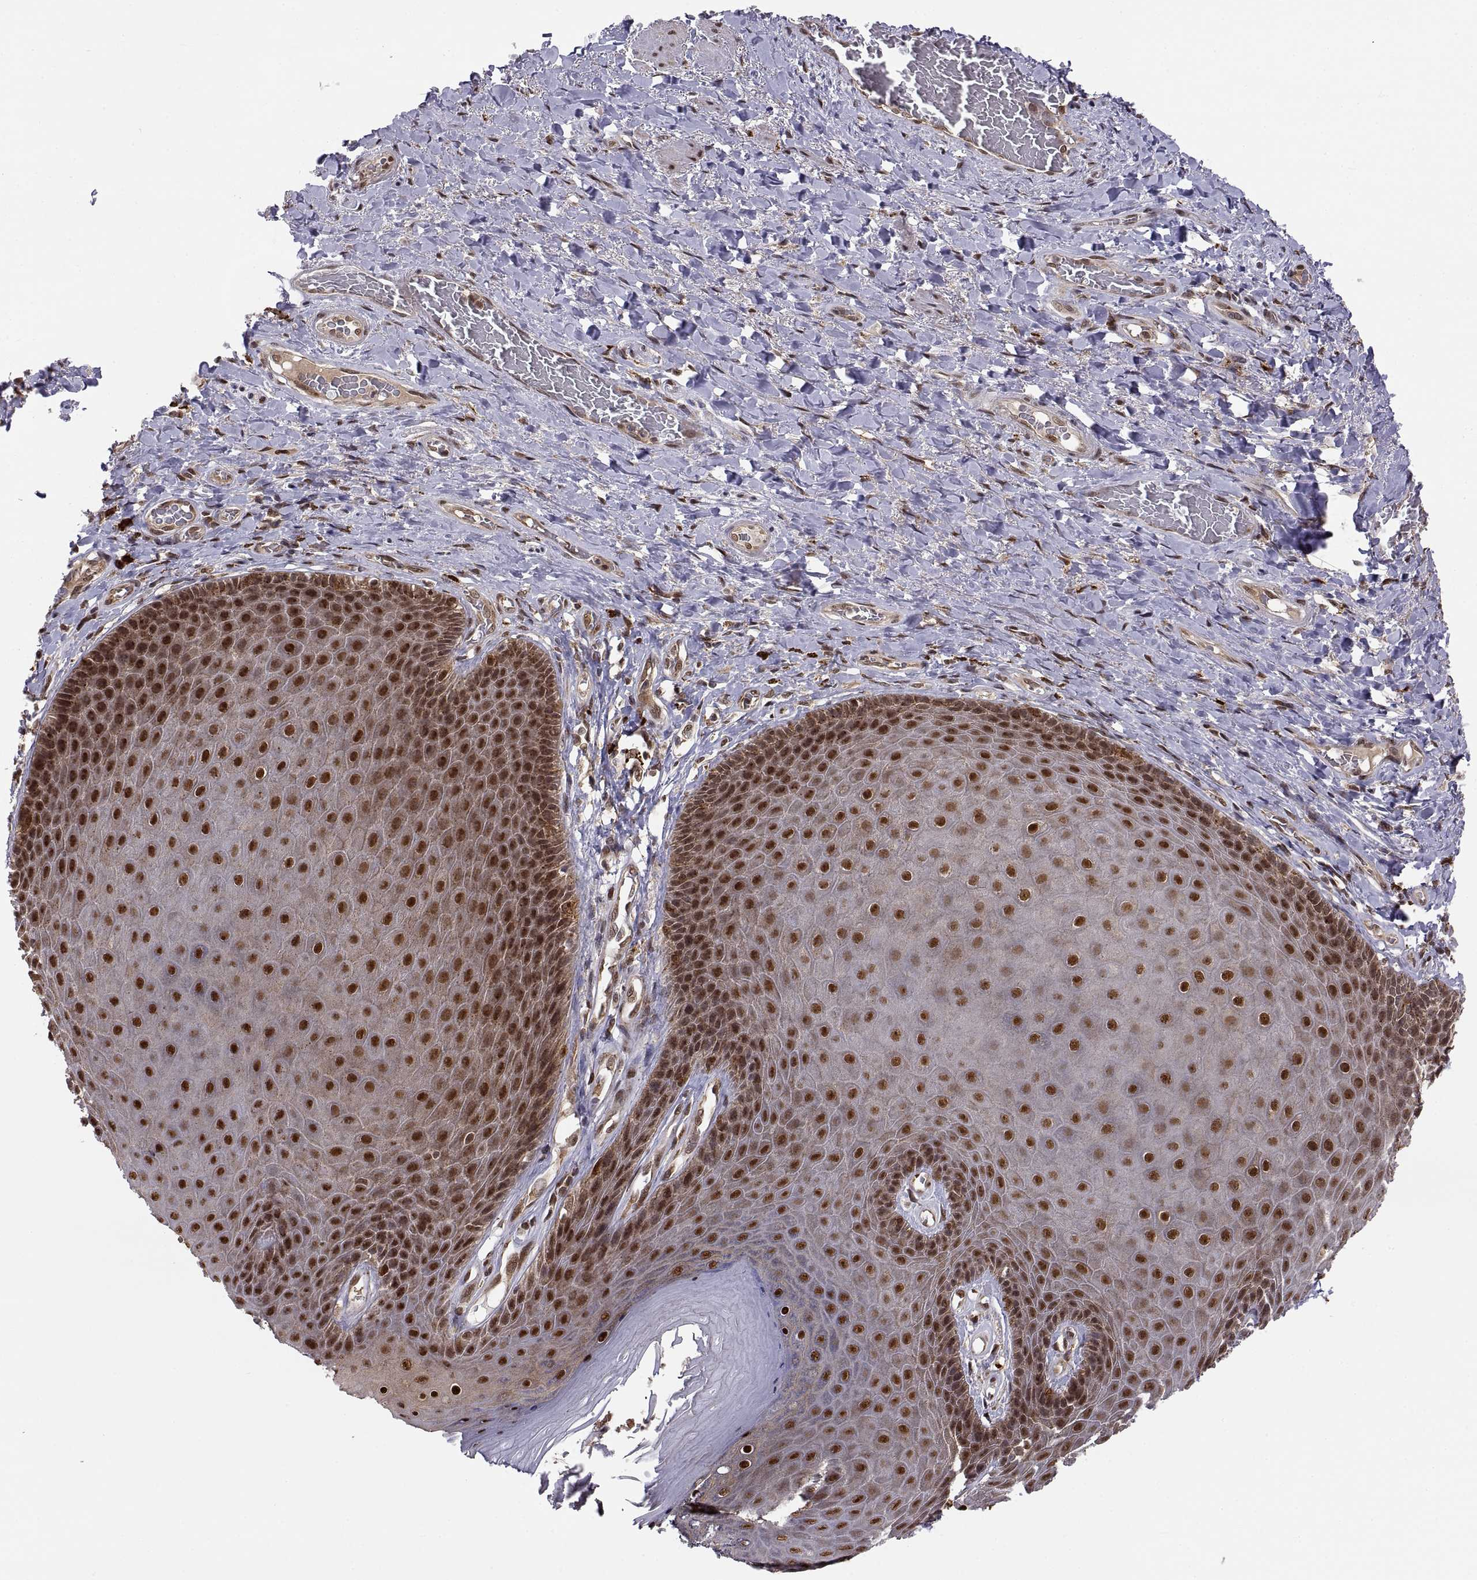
{"staining": {"intensity": "strong", "quantity": ">75%", "location": "nuclear"}, "tissue": "skin", "cell_type": "Epidermal cells", "image_type": "normal", "snomed": [{"axis": "morphology", "description": "Normal tissue, NOS"}, {"axis": "topography", "description": "Skeletal muscle"}, {"axis": "topography", "description": "Anal"}, {"axis": "topography", "description": "Peripheral nerve tissue"}], "caption": "Skin was stained to show a protein in brown. There is high levels of strong nuclear staining in approximately >75% of epidermal cells. The staining was performed using DAB to visualize the protein expression in brown, while the nuclei were stained in blue with hematoxylin (Magnification: 20x).", "gene": "PSMC2", "patient": {"sex": "male", "age": 53}}